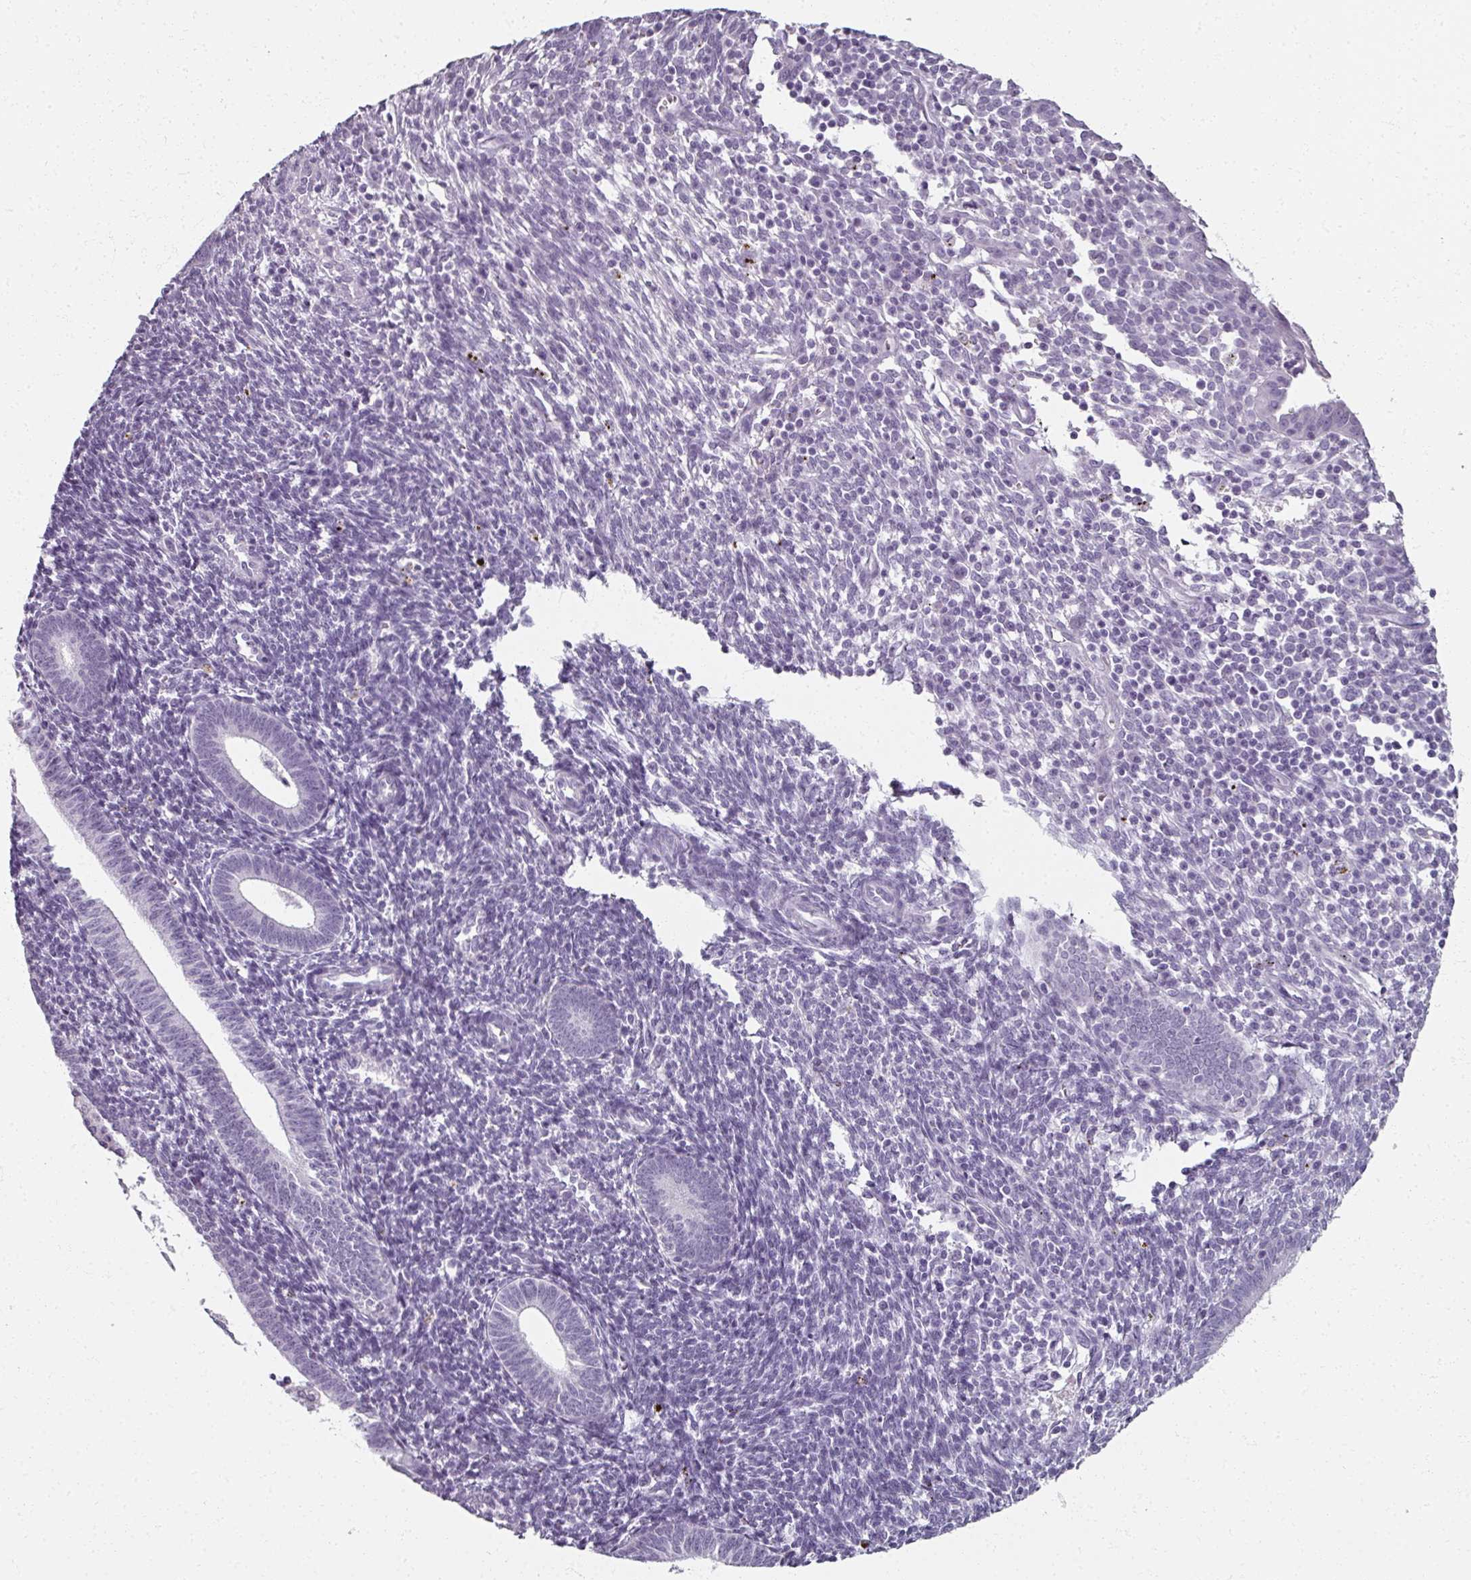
{"staining": {"intensity": "negative", "quantity": "none", "location": "none"}, "tissue": "endometrium", "cell_type": "Cells in endometrial stroma", "image_type": "normal", "snomed": [{"axis": "morphology", "description": "Normal tissue, NOS"}, {"axis": "topography", "description": "Endometrium"}], "caption": "This is a photomicrograph of IHC staining of unremarkable endometrium, which shows no staining in cells in endometrial stroma. The staining was performed using DAB to visualize the protein expression in brown, while the nuclei were stained in blue with hematoxylin (Magnification: 20x).", "gene": "REG3A", "patient": {"sex": "female", "age": 41}}